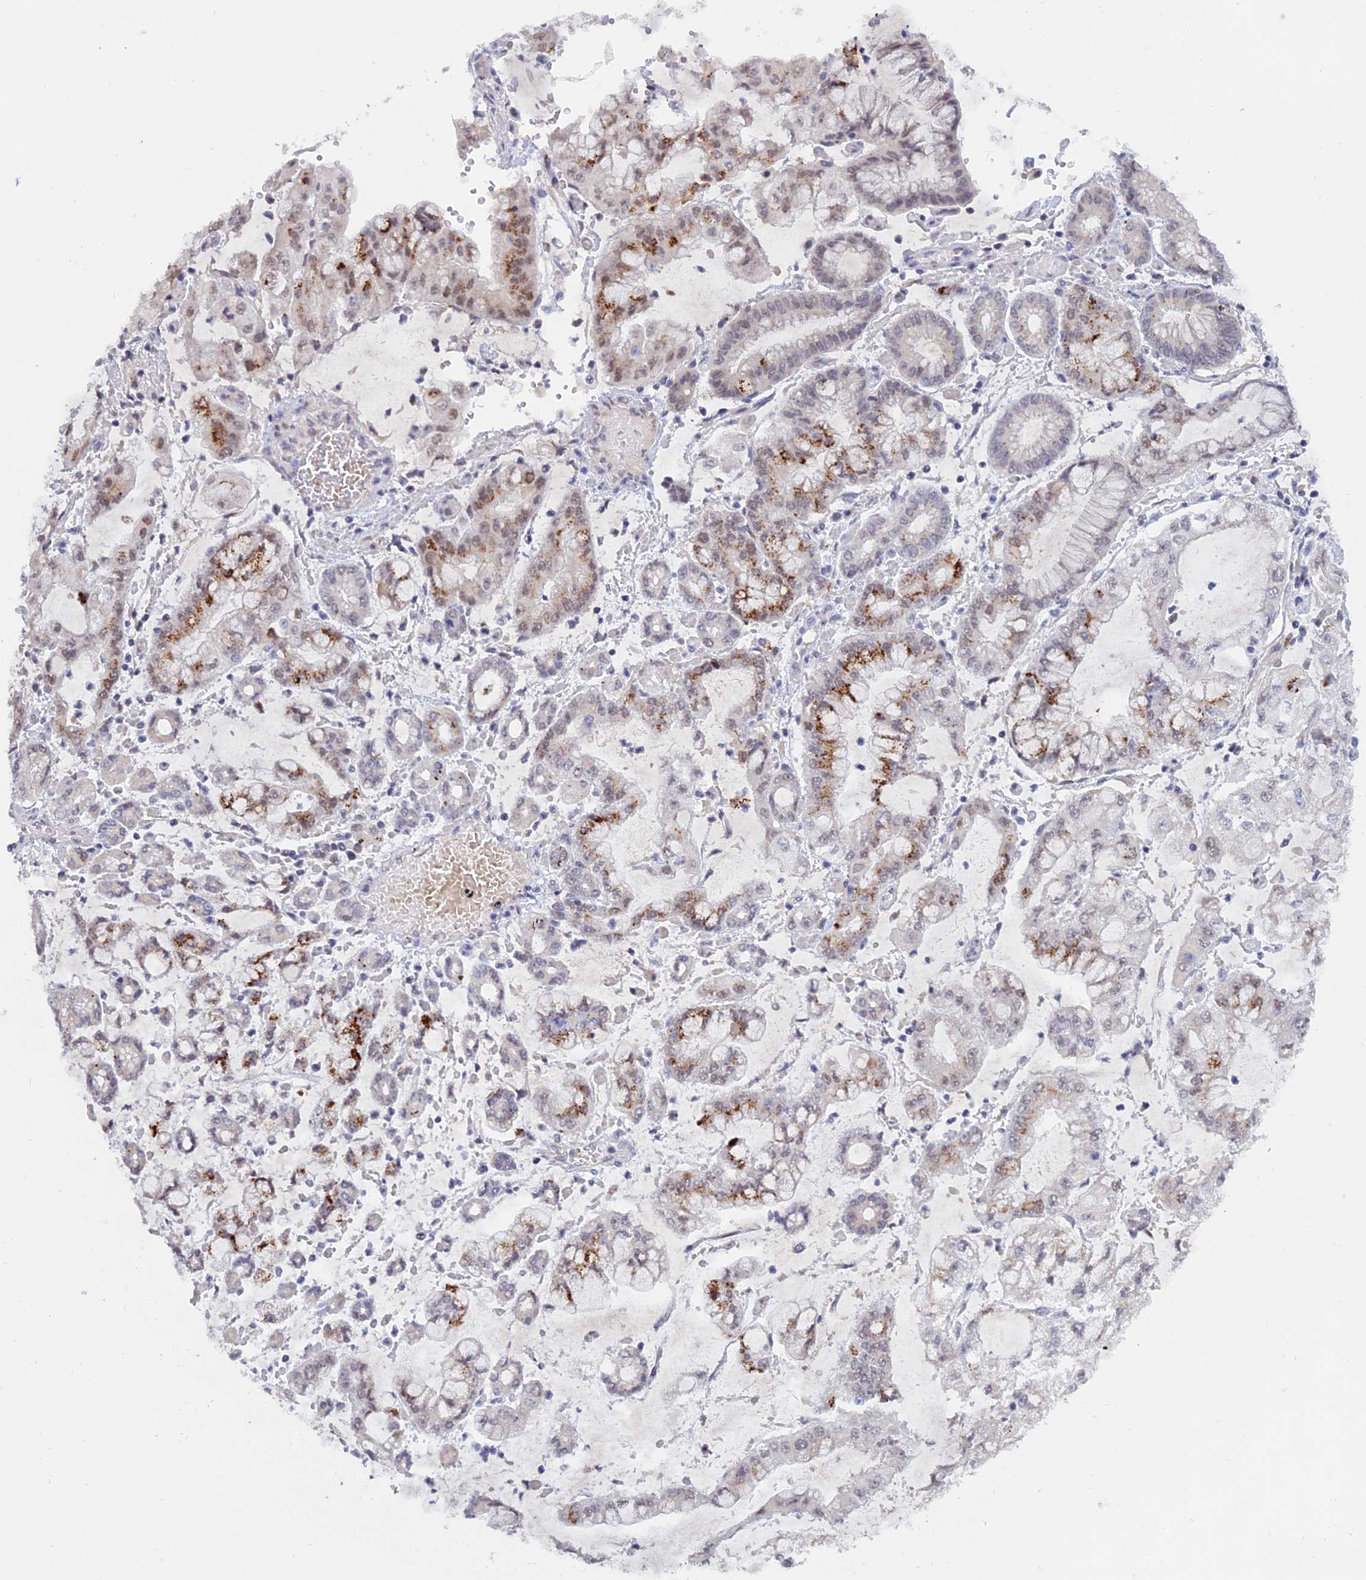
{"staining": {"intensity": "moderate", "quantity": "25%-75%", "location": "cytoplasmic/membranous,nuclear"}, "tissue": "stomach cancer", "cell_type": "Tumor cells", "image_type": "cancer", "snomed": [{"axis": "morphology", "description": "Adenocarcinoma, NOS"}, {"axis": "topography", "description": "Stomach"}], "caption": "Stomach adenocarcinoma stained with a brown dye demonstrates moderate cytoplasmic/membranous and nuclear positive staining in approximately 25%-75% of tumor cells.", "gene": "THOC3", "patient": {"sex": "male", "age": 76}}